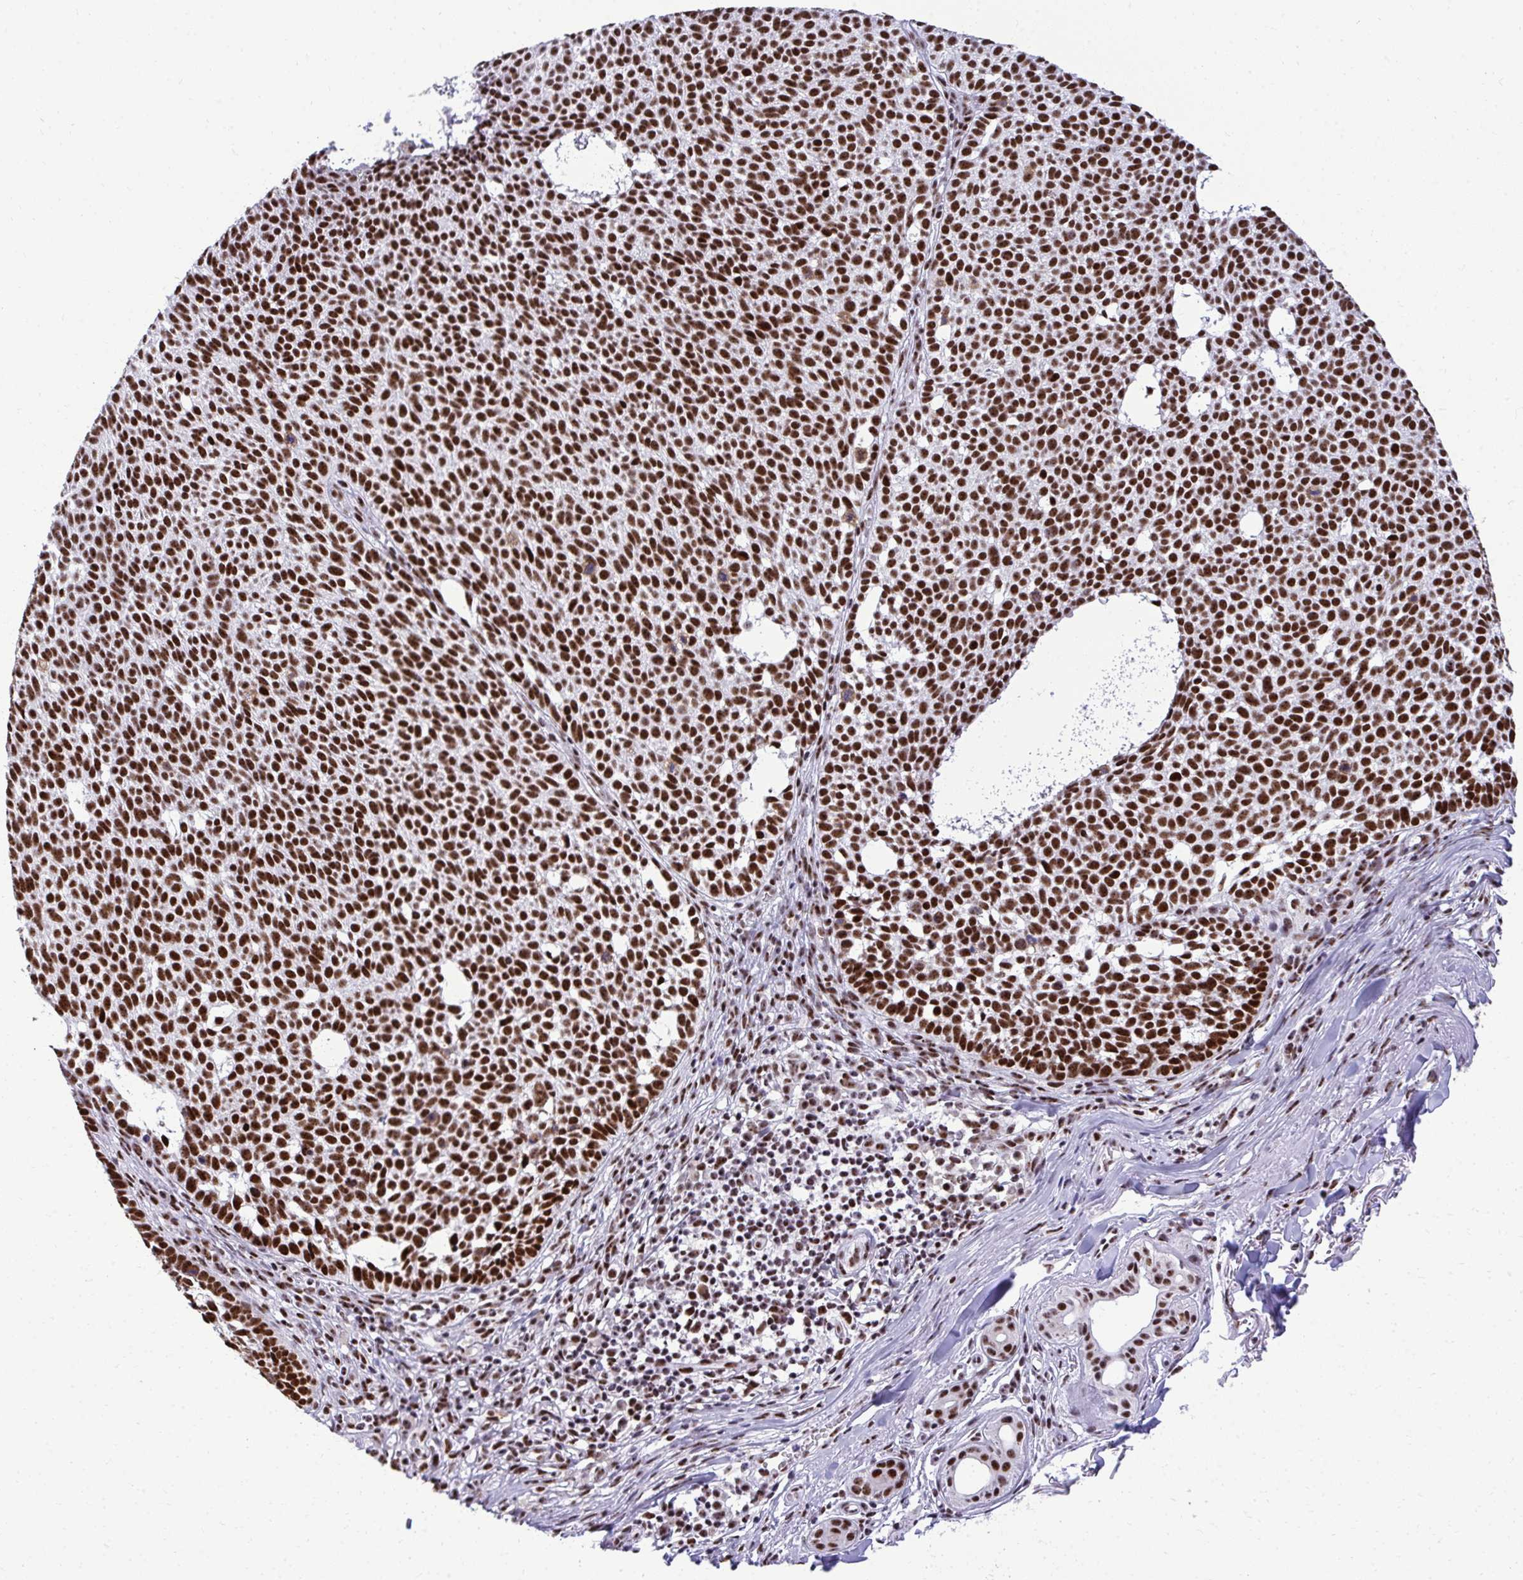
{"staining": {"intensity": "strong", "quantity": ">75%", "location": "nuclear"}, "tissue": "skin cancer", "cell_type": "Tumor cells", "image_type": "cancer", "snomed": [{"axis": "morphology", "description": "Basal cell carcinoma"}, {"axis": "topography", "description": "Skin"}], "caption": "This image displays immunohistochemistry (IHC) staining of human skin cancer, with high strong nuclear positivity in about >75% of tumor cells.", "gene": "PELP1", "patient": {"sex": "male", "age": 63}}